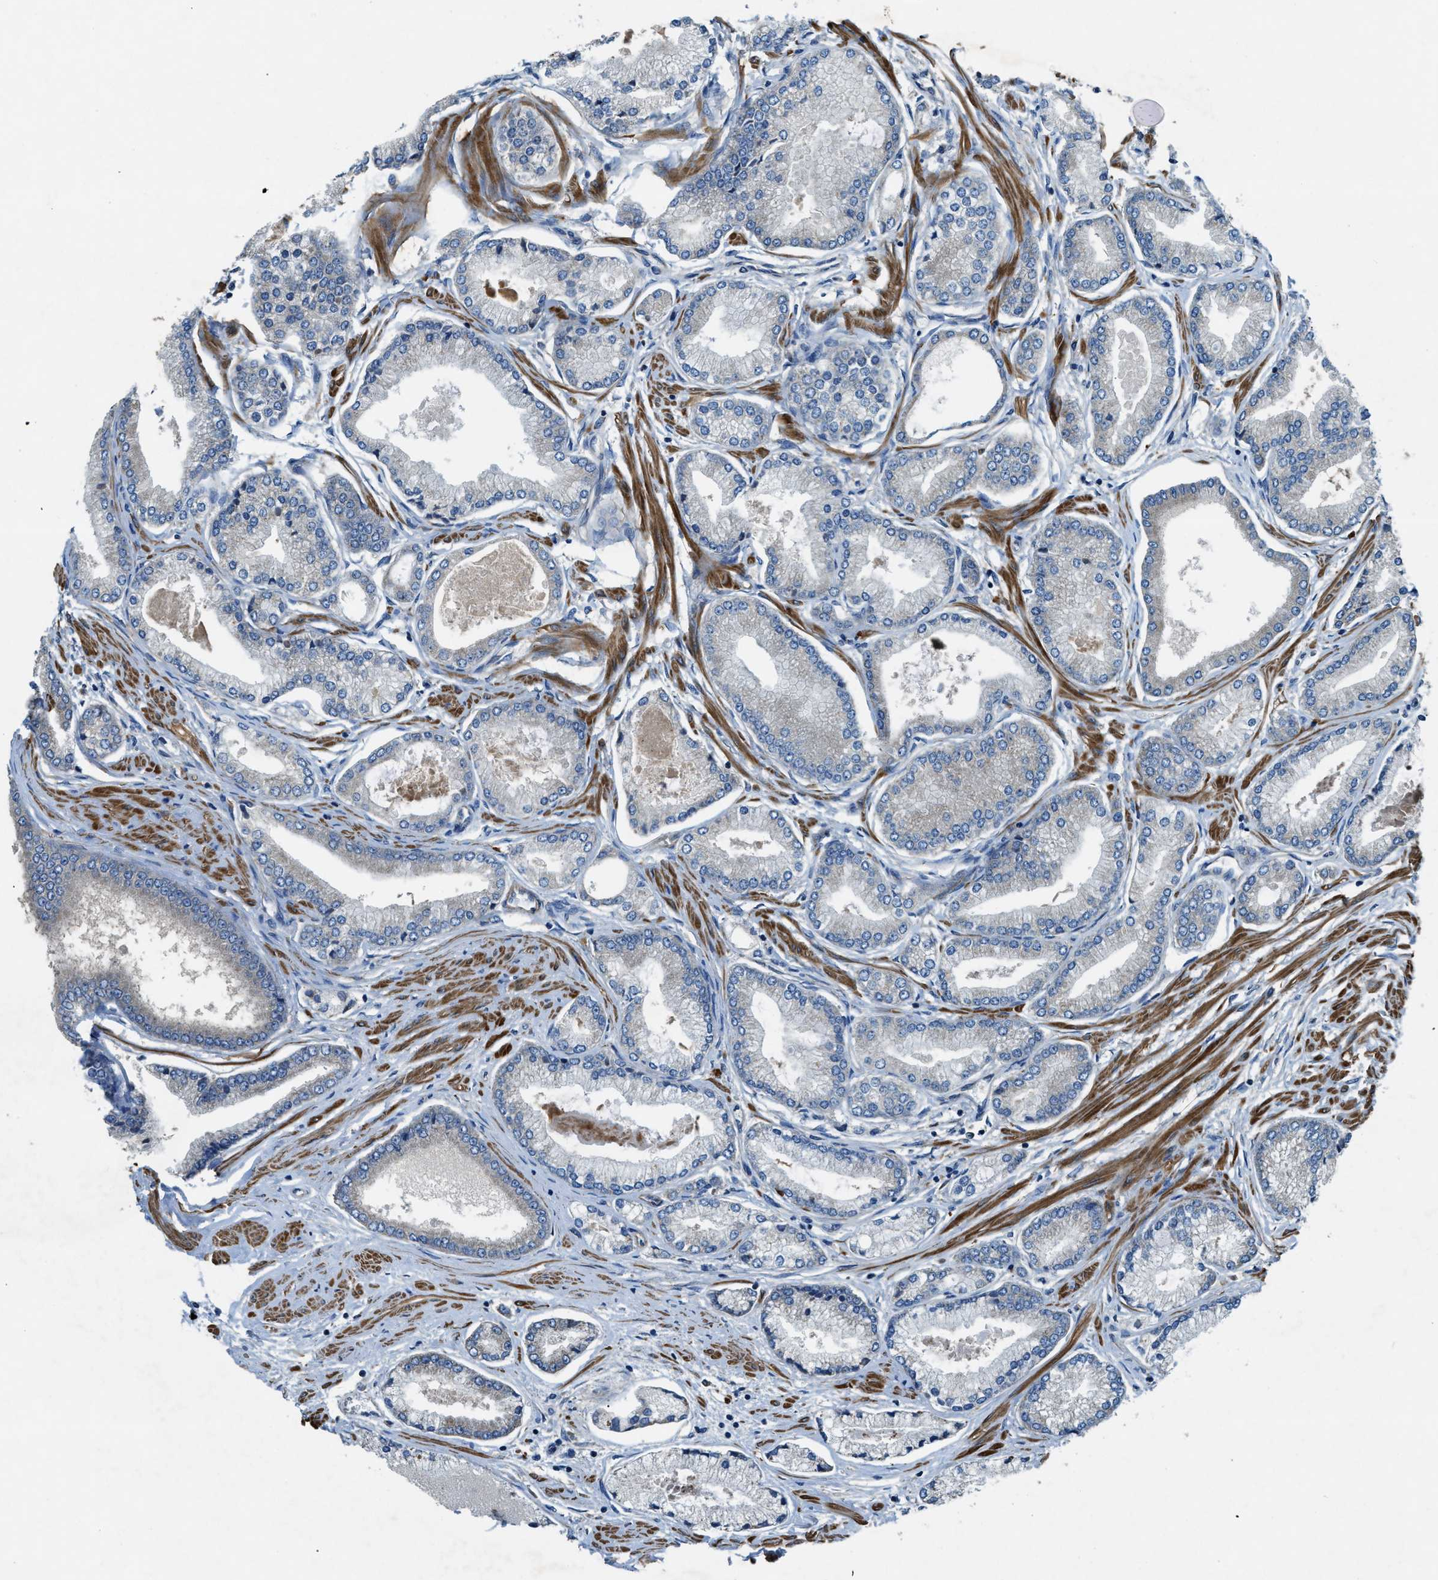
{"staining": {"intensity": "negative", "quantity": "none", "location": "none"}, "tissue": "prostate cancer", "cell_type": "Tumor cells", "image_type": "cancer", "snomed": [{"axis": "morphology", "description": "Adenocarcinoma, High grade"}, {"axis": "topography", "description": "Prostate"}], "caption": "The micrograph displays no significant staining in tumor cells of prostate cancer (high-grade adenocarcinoma).", "gene": "VEZT", "patient": {"sex": "male", "age": 61}}